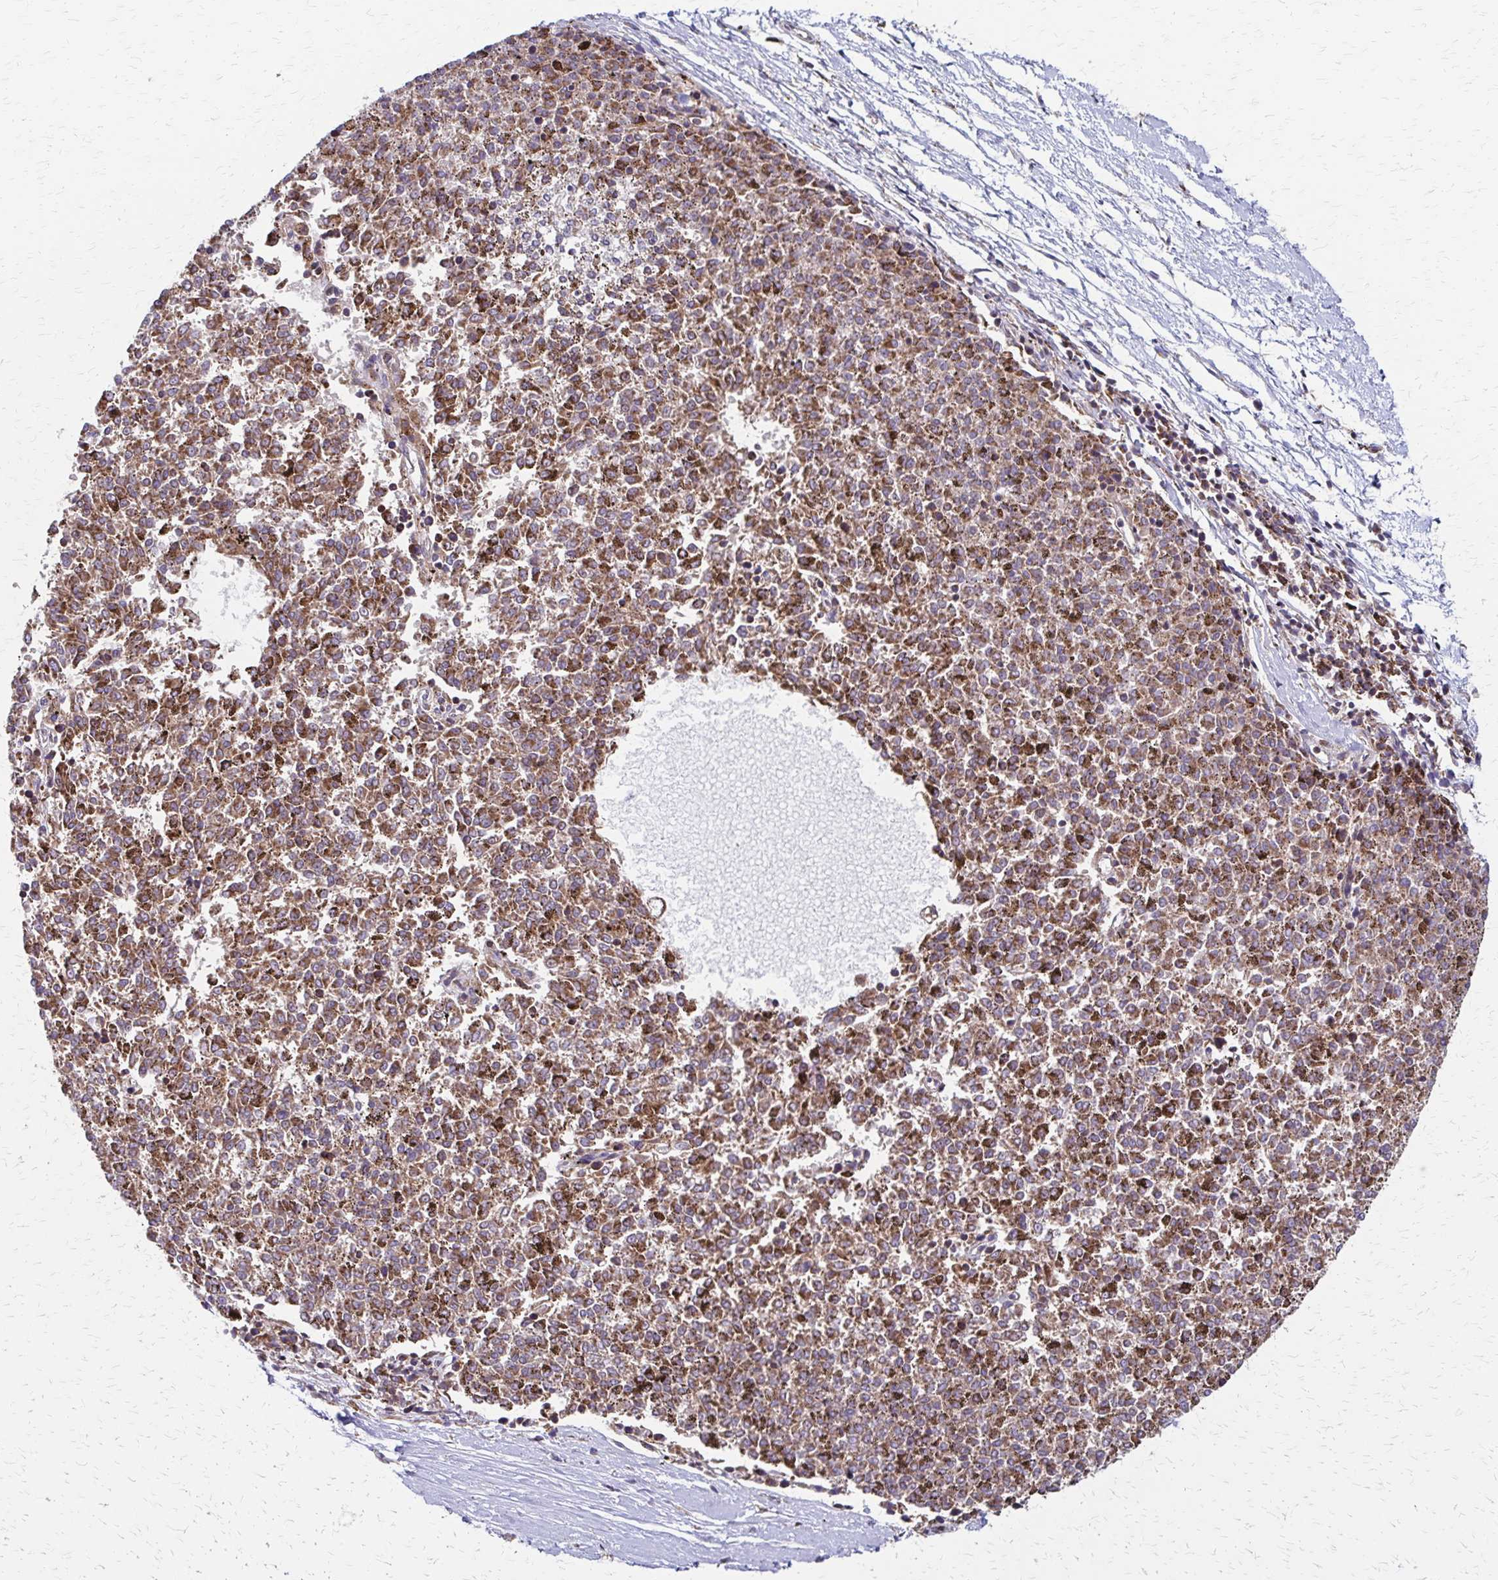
{"staining": {"intensity": "moderate", "quantity": ">75%", "location": "cytoplasmic/membranous"}, "tissue": "melanoma", "cell_type": "Tumor cells", "image_type": "cancer", "snomed": [{"axis": "morphology", "description": "Malignant melanoma, NOS"}, {"axis": "topography", "description": "Skin"}], "caption": "Immunohistochemistry (IHC) staining of melanoma, which reveals medium levels of moderate cytoplasmic/membranous staining in approximately >75% of tumor cells indicating moderate cytoplasmic/membranous protein expression. The staining was performed using DAB (3,3'-diaminobenzidine) (brown) for protein detection and nuclei were counterstained in hematoxylin (blue).", "gene": "EEF2", "patient": {"sex": "female", "age": 72}}